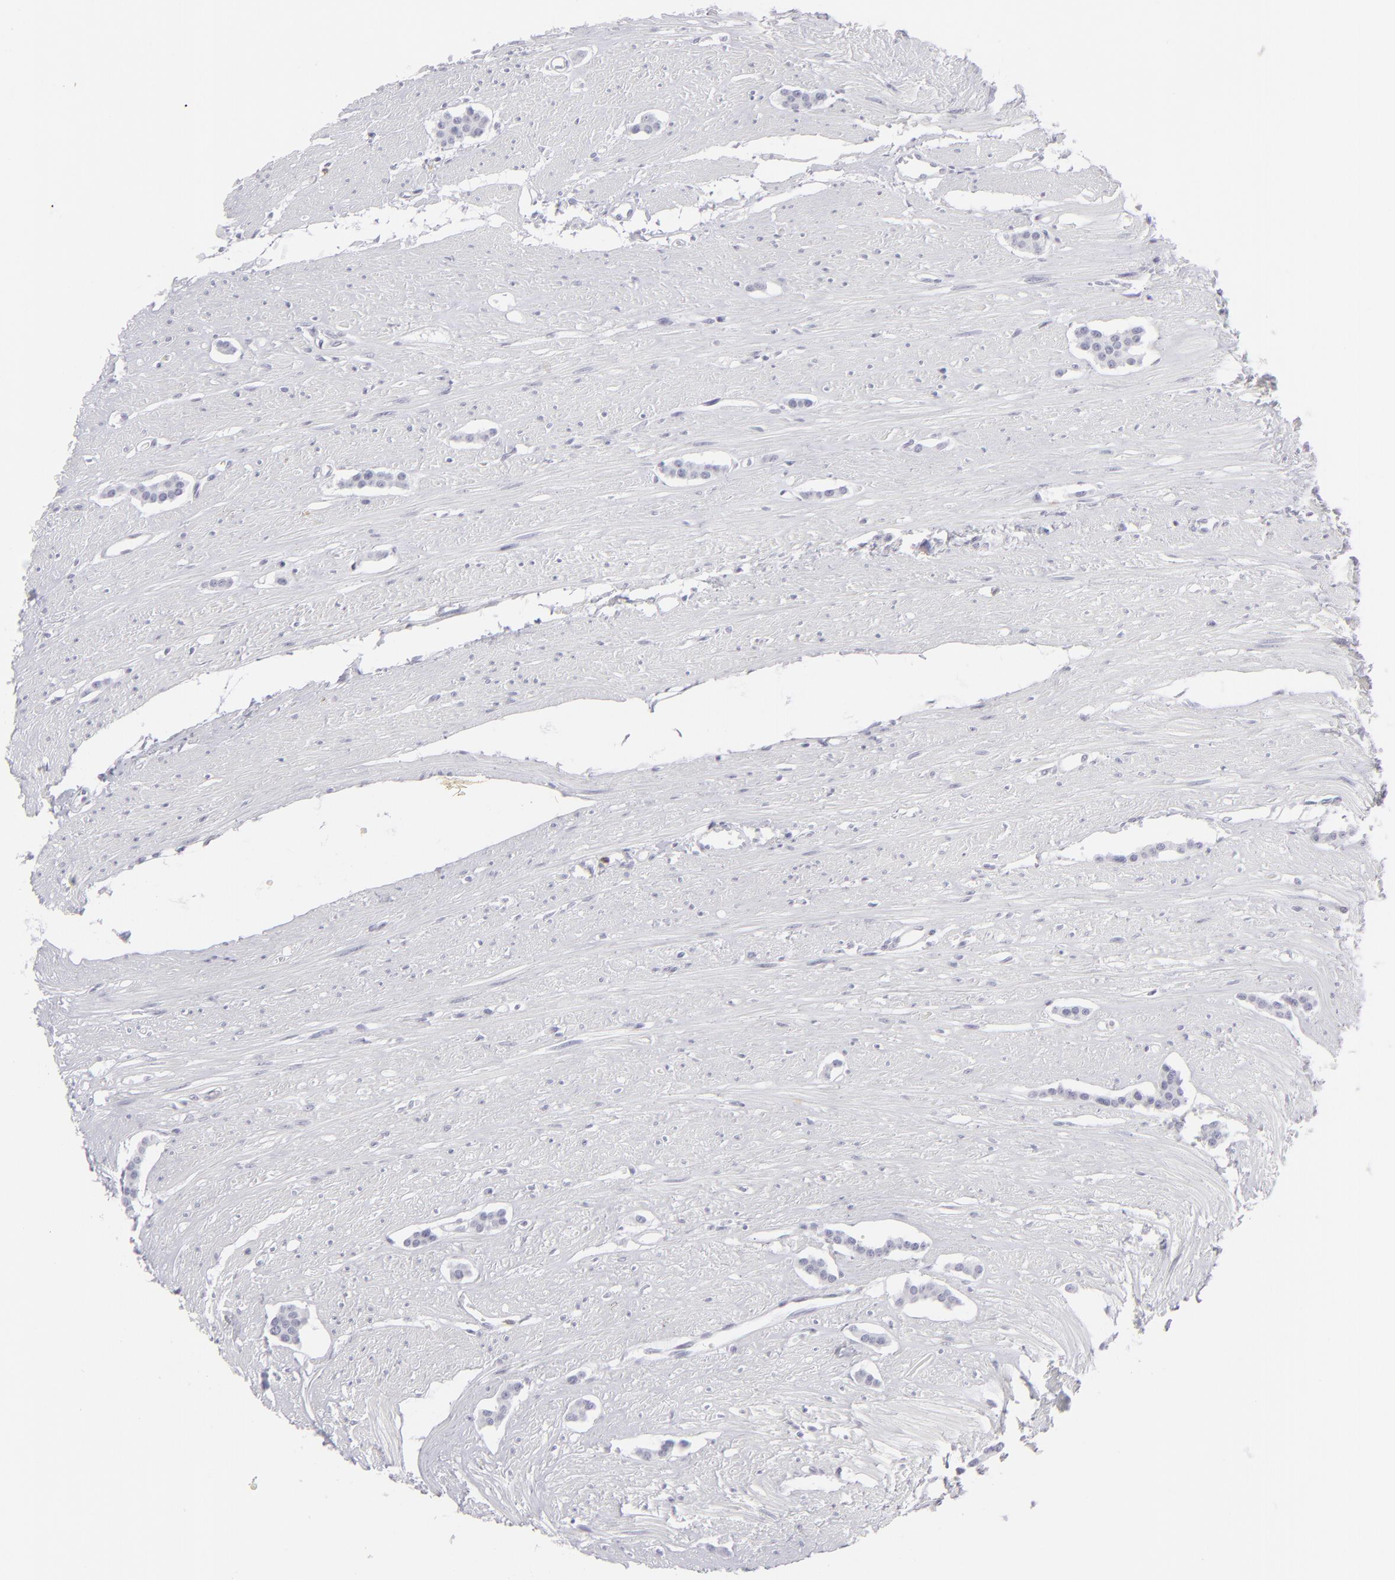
{"staining": {"intensity": "negative", "quantity": "none", "location": "none"}, "tissue": "carcinoid", "cell_type": "Tumor cells", "image_type": "cancer", "snomed": [{"axis": "morphology", "description": "Carcinoid, malignant, NOS"}, {"axis": "topography", "description": "Small intestine"}], "caption": "Malignant carcinoid was stained to show a protein in brown. There is no significant positivity in tumor cells.", "gene": "CD7", "patient": {"sex": "male", "age": 60}}